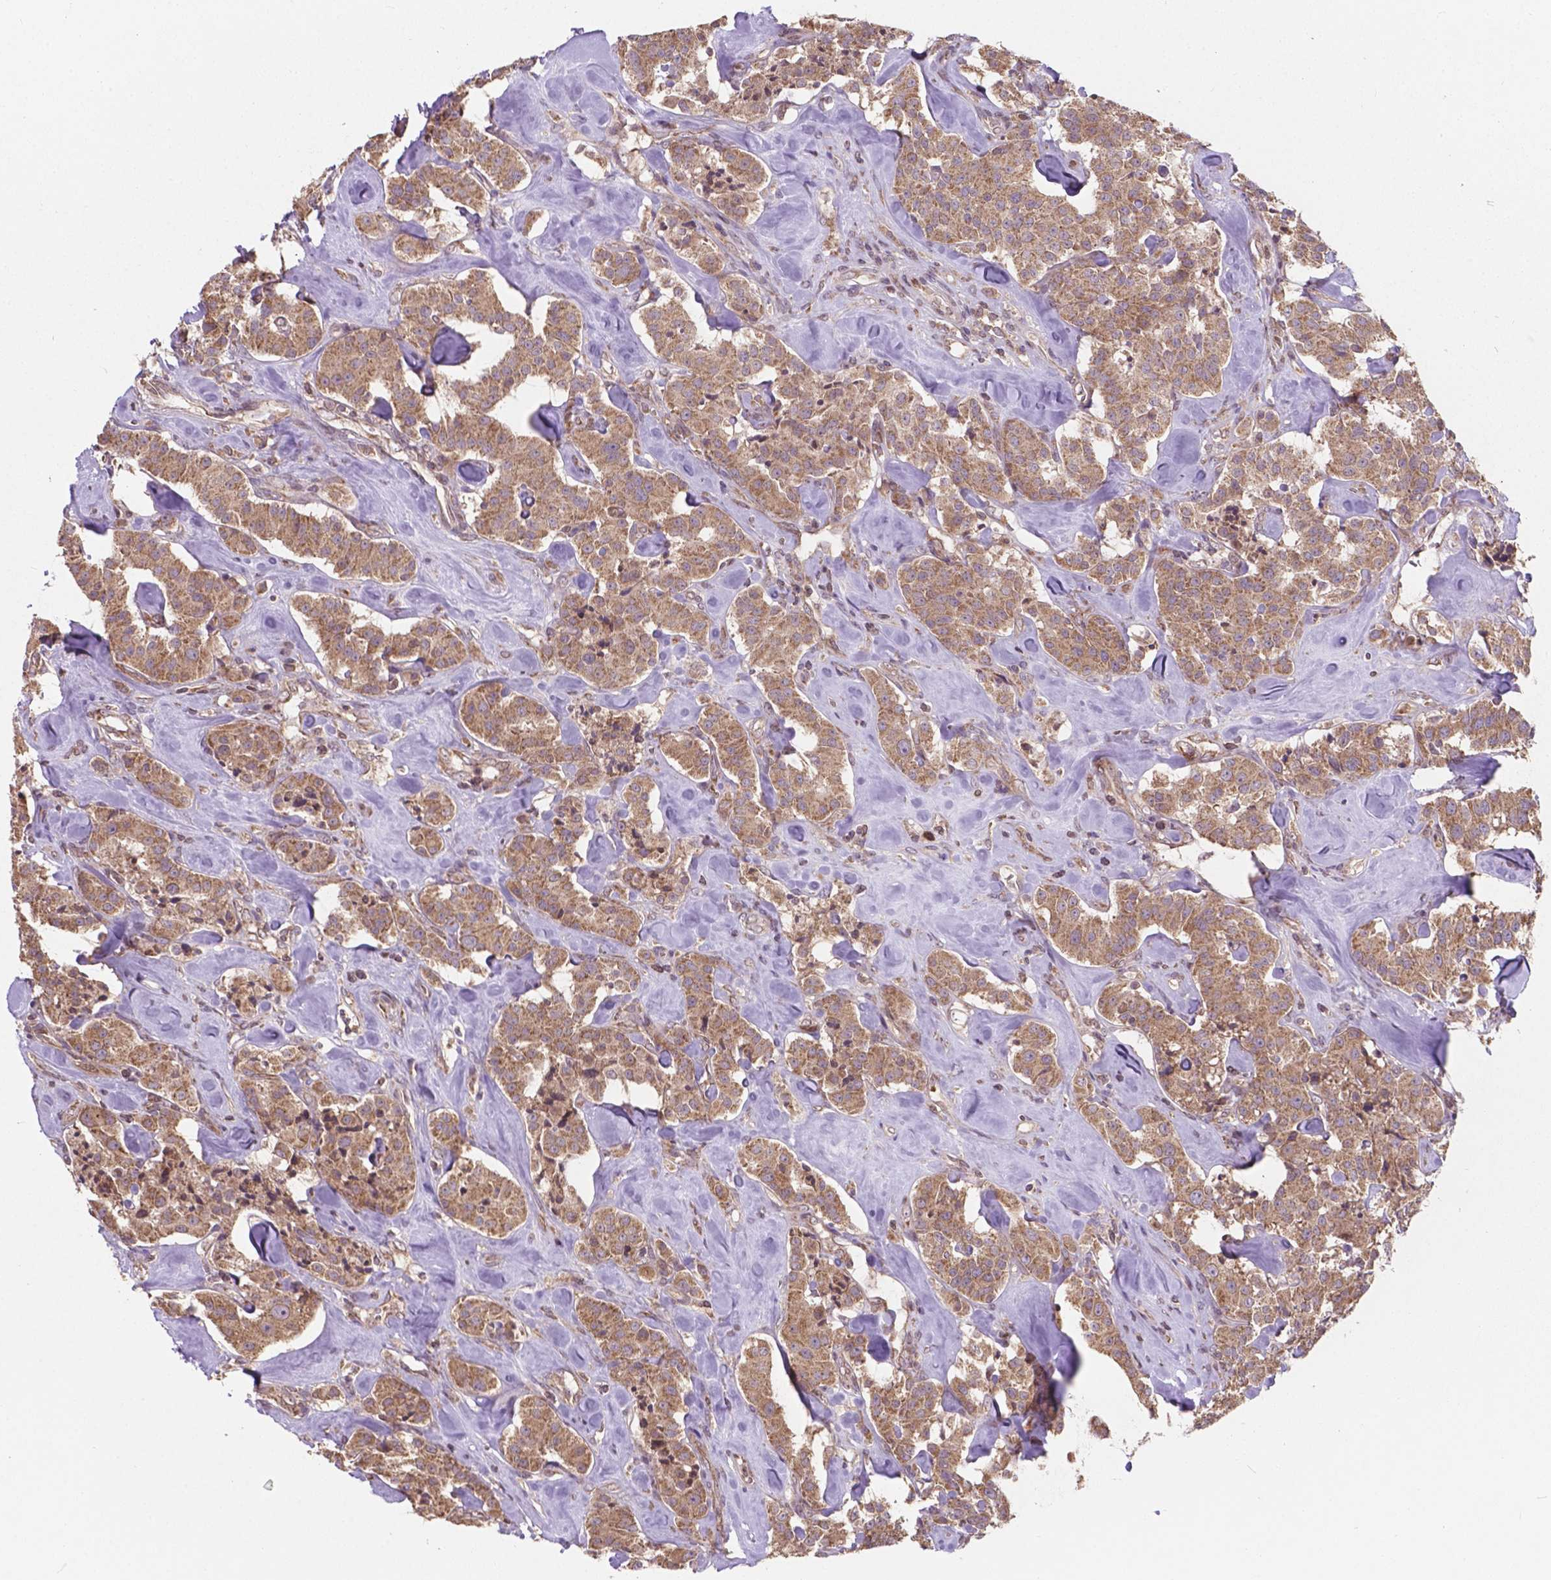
{"staining": {"intensity": "moderate", "quantity": ">75%", "location": "cytoplasmic/membranous"}, "tissue": "carcinoid", "cell_type": "Tumor cells", "image_type": "cancer", "snomed": [{"axis": "morphology", "description": "Carcinoid, malignant, NOS"}, {"axis": "topography", "description": "Pancreas"}], "caption": "A brown stain highlights moderate cytoplasmic/membranous positivity of a protein in malignant carcinoid tumor cells.", "gene": "MRPL33", "patient": {"sex": "male", "age": 41}}